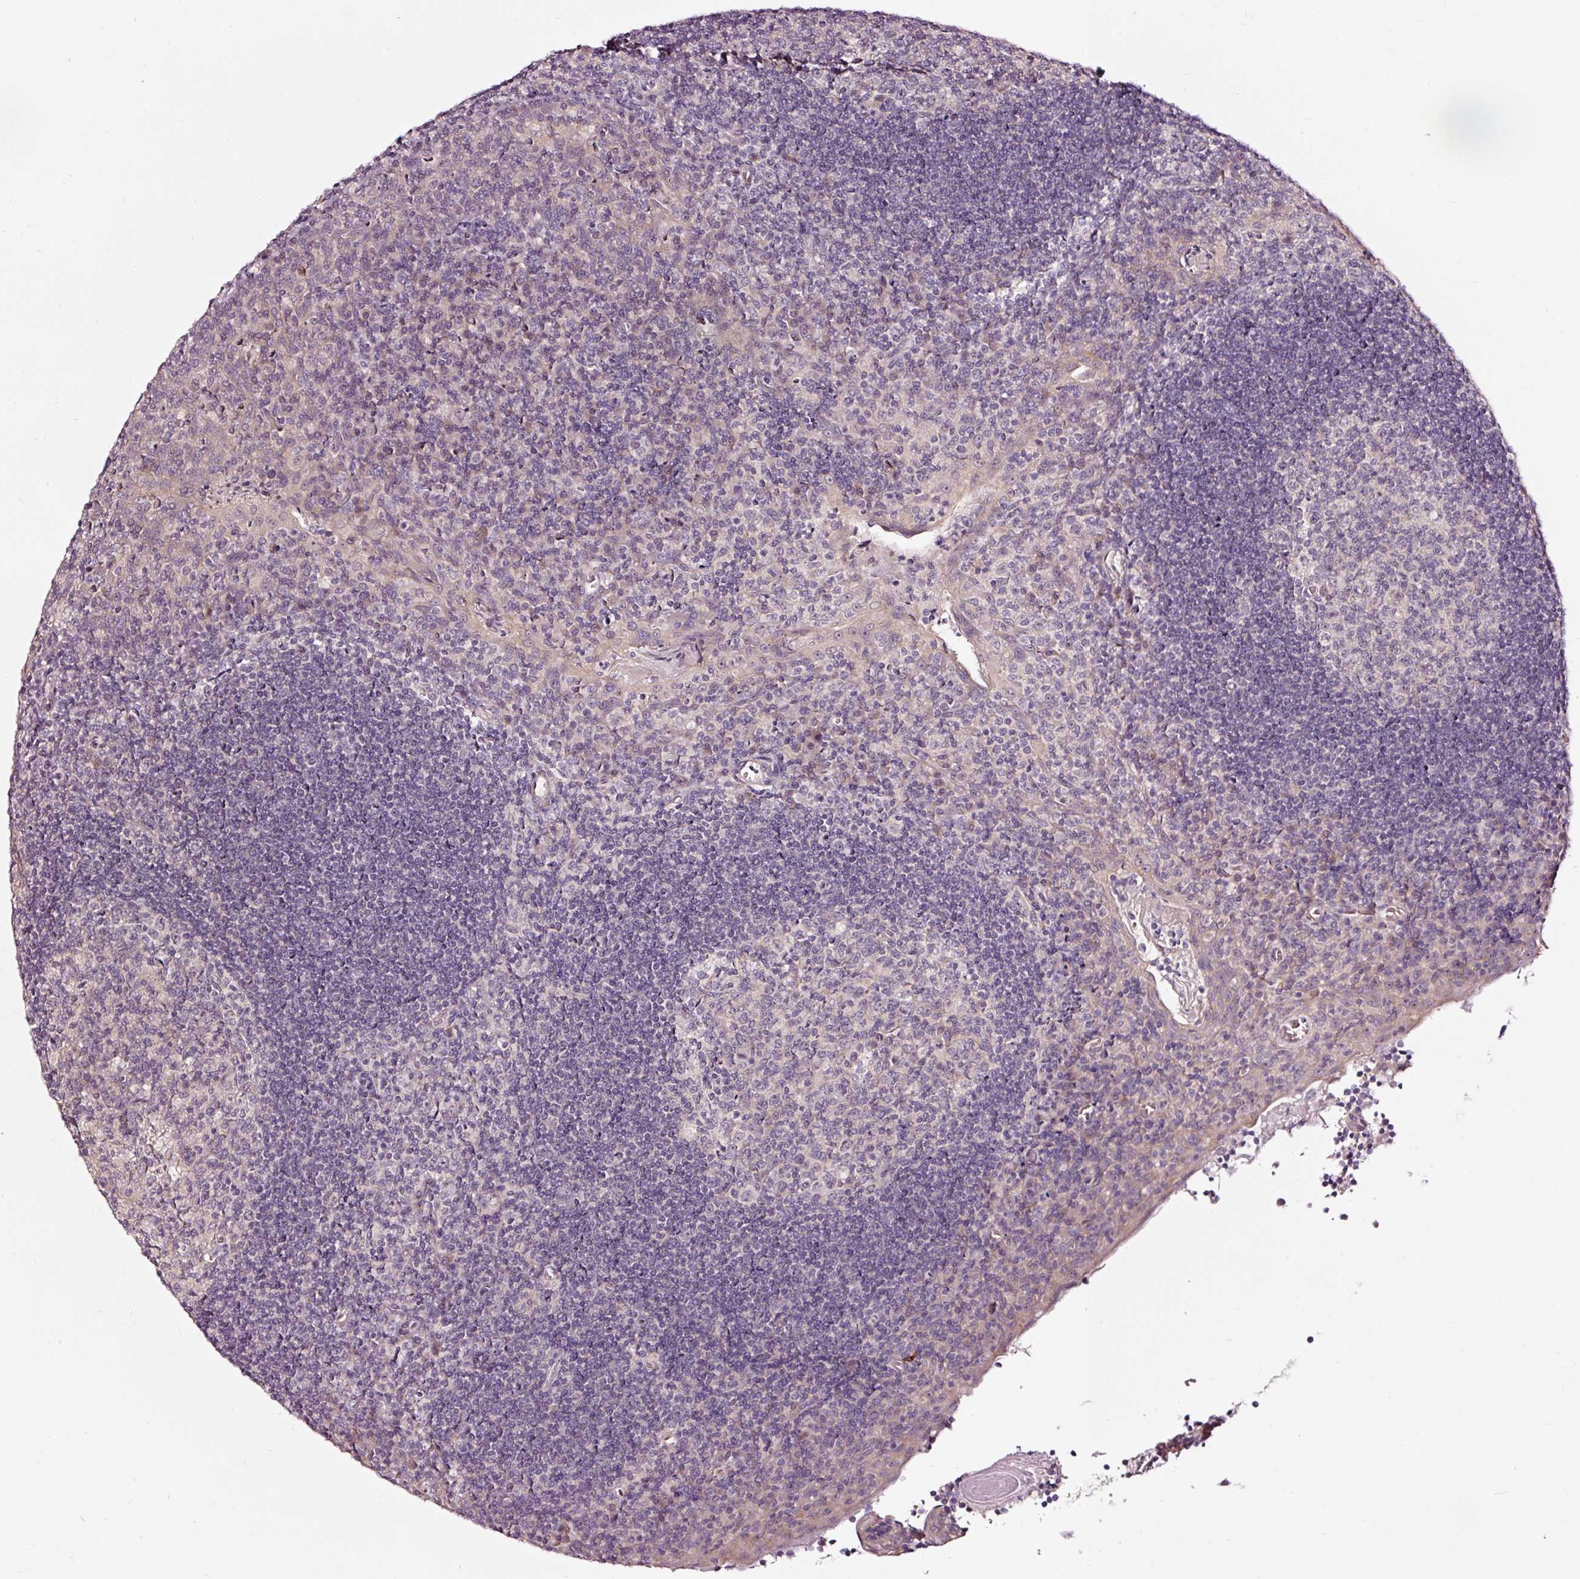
{"staining": {"intensity": "negative", "quantity": "none", "location": "none"}, "tissue": "tonsil", "cell_type": "Germinal center cells", "image_type": "normal", "snomed": [{"axis": "morphology", "description": "Normal tissue, NOS"}, {"axis": "topography", "description": "Tonsil"}], "caption": "A photomicrograph of human tonsil is negative for staining in germinal center cells. The staining is performed using DAB (3,3'-diaminobenzidine) brown chromogen with nuclei counter-stained in using hematoxylin.", "gene": "UTP14A", "patient": {"sex": "male", "age": 17}}